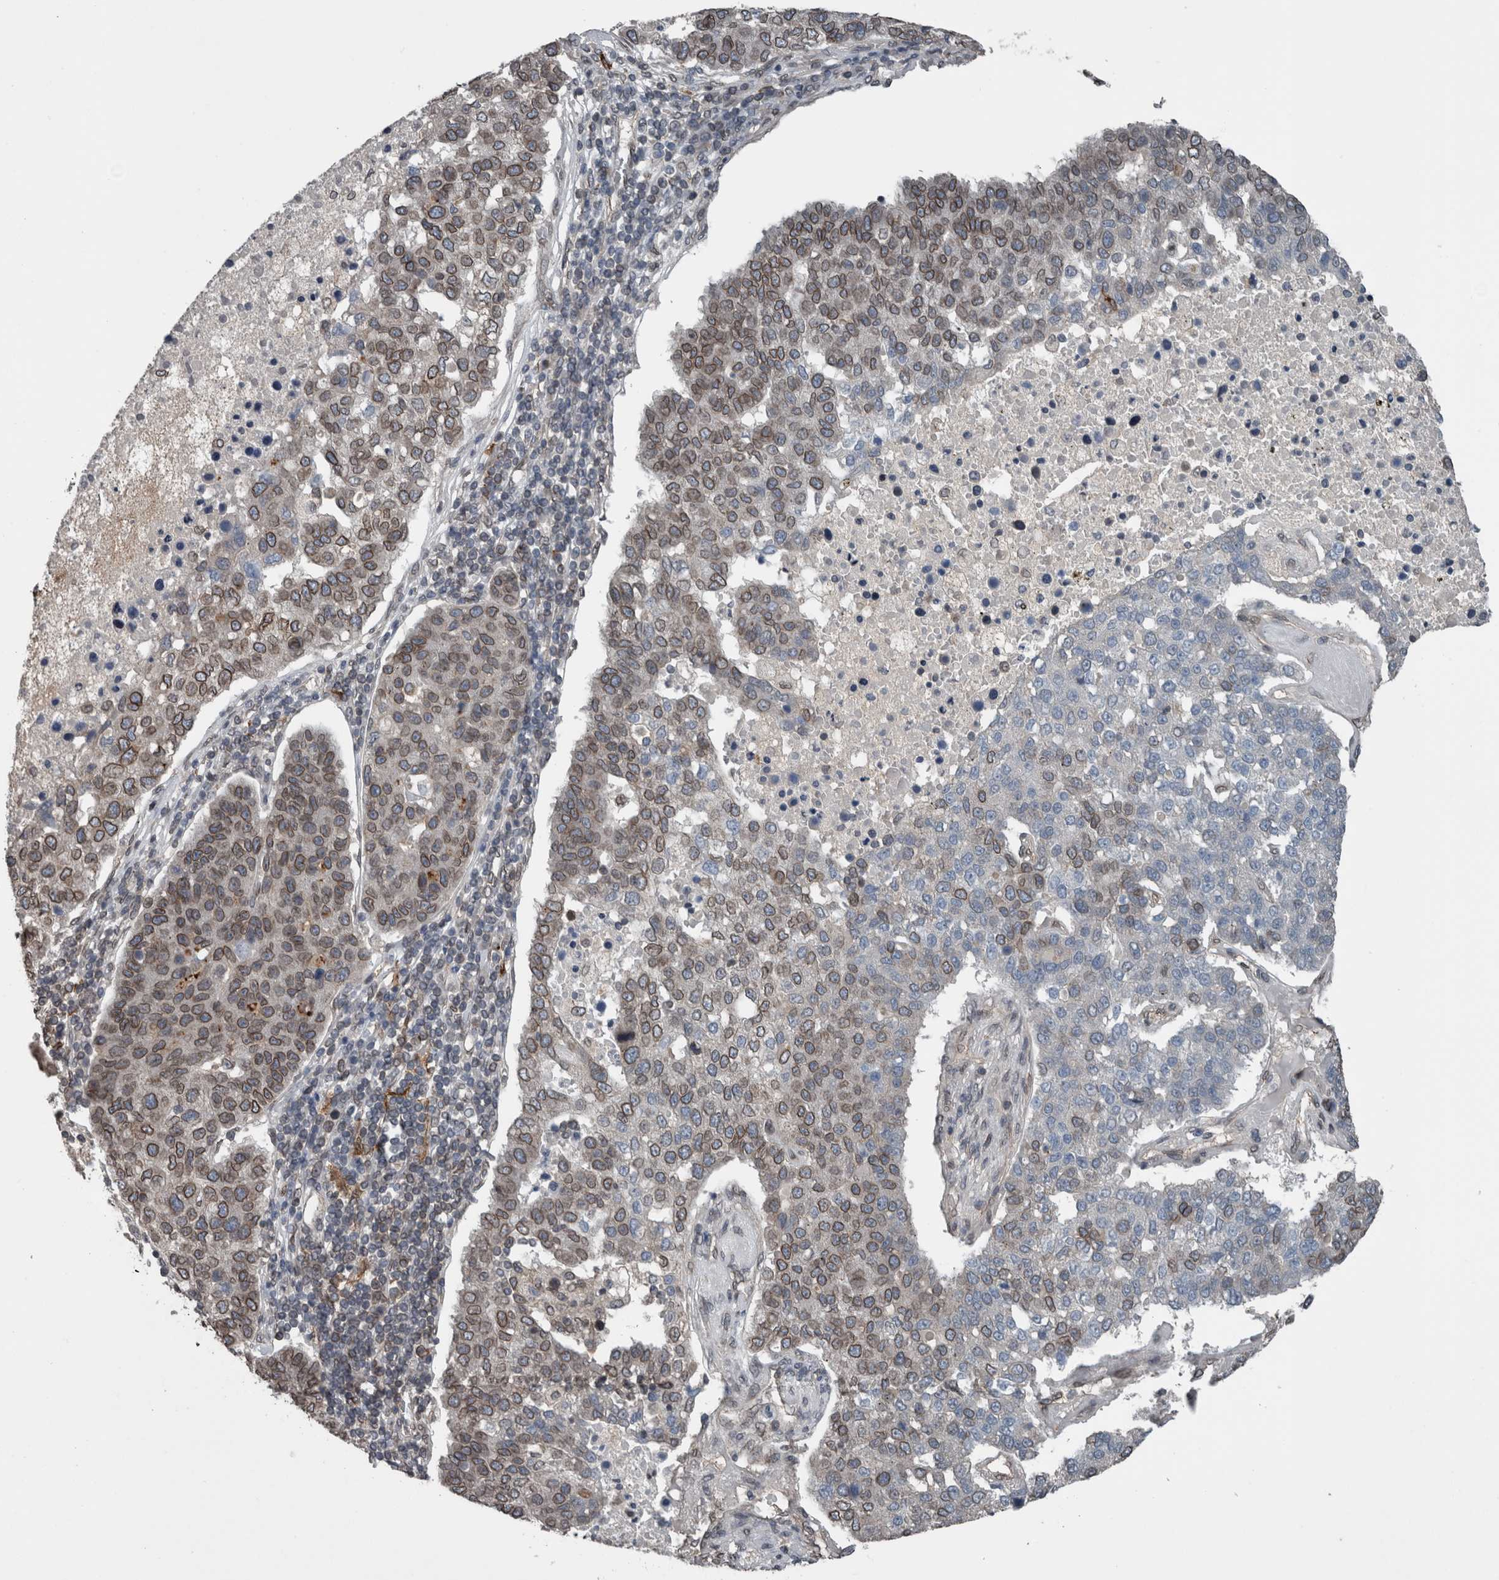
{"staining": {"intensity": "moderate", "quantity": "<25%", "location": "cytoplasmic/membranous,nuclear"}, "tissue": "pancreatic cancer", "cell_type": "Tumor cells", "image_type": "cancer", "snomed": [{"axis": "morphology", "description": "Adenocarcinoma, NOS"}, {"axis": "topography", "description": "Pancreas"}], "caption": "DAB (3,3'-diaminobenzidine) immunohistochemical staining of adenocarcinoma (pancreatic) reveals moderate cytoplasmic/membranous and nuclear protein expression in about <25% of tumor cells.", "gene": "RANBP2", "patient": {"sex": "female", "age": 61}}